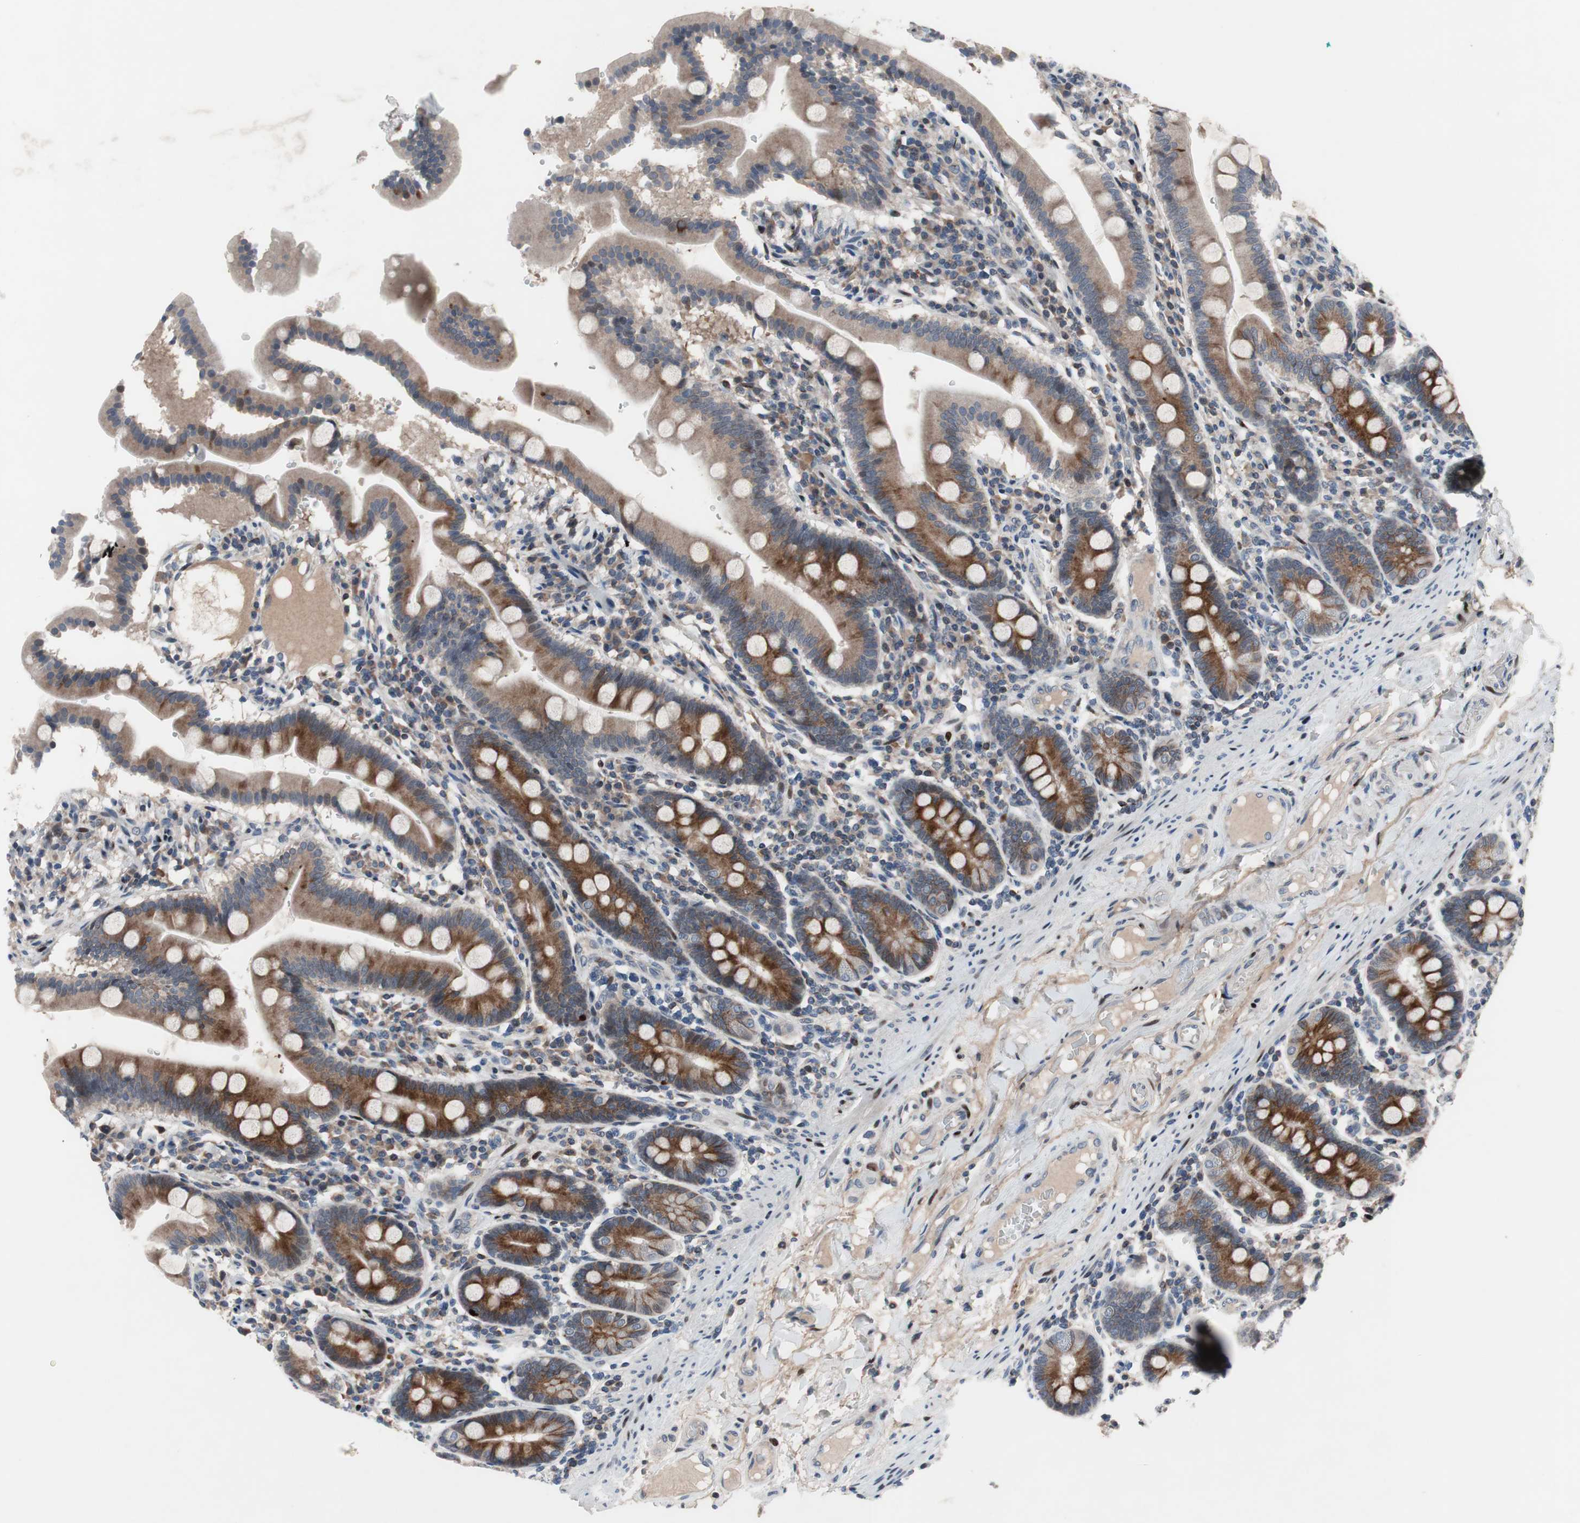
{"staining": {"intensity": "strong", "quantity": ">75%", "location": "cytoplasmic/membranous"}, "tissue": "duodenum", "cell_type": "Glandular cells", "image_type": "normal", "snomed": [{"axis": "morphology", "description": "Normal tissue, NOS"}, {"axis": "topography", "description": "Duodenum"}], "caption": "The image exhibits staining of normal duodenum, revealing strong cytoplasmic/membranous protein staining (brown color) within glandular cells.", "gene": "MUTYH", "patient": {"sex": "male", "age": 50}}